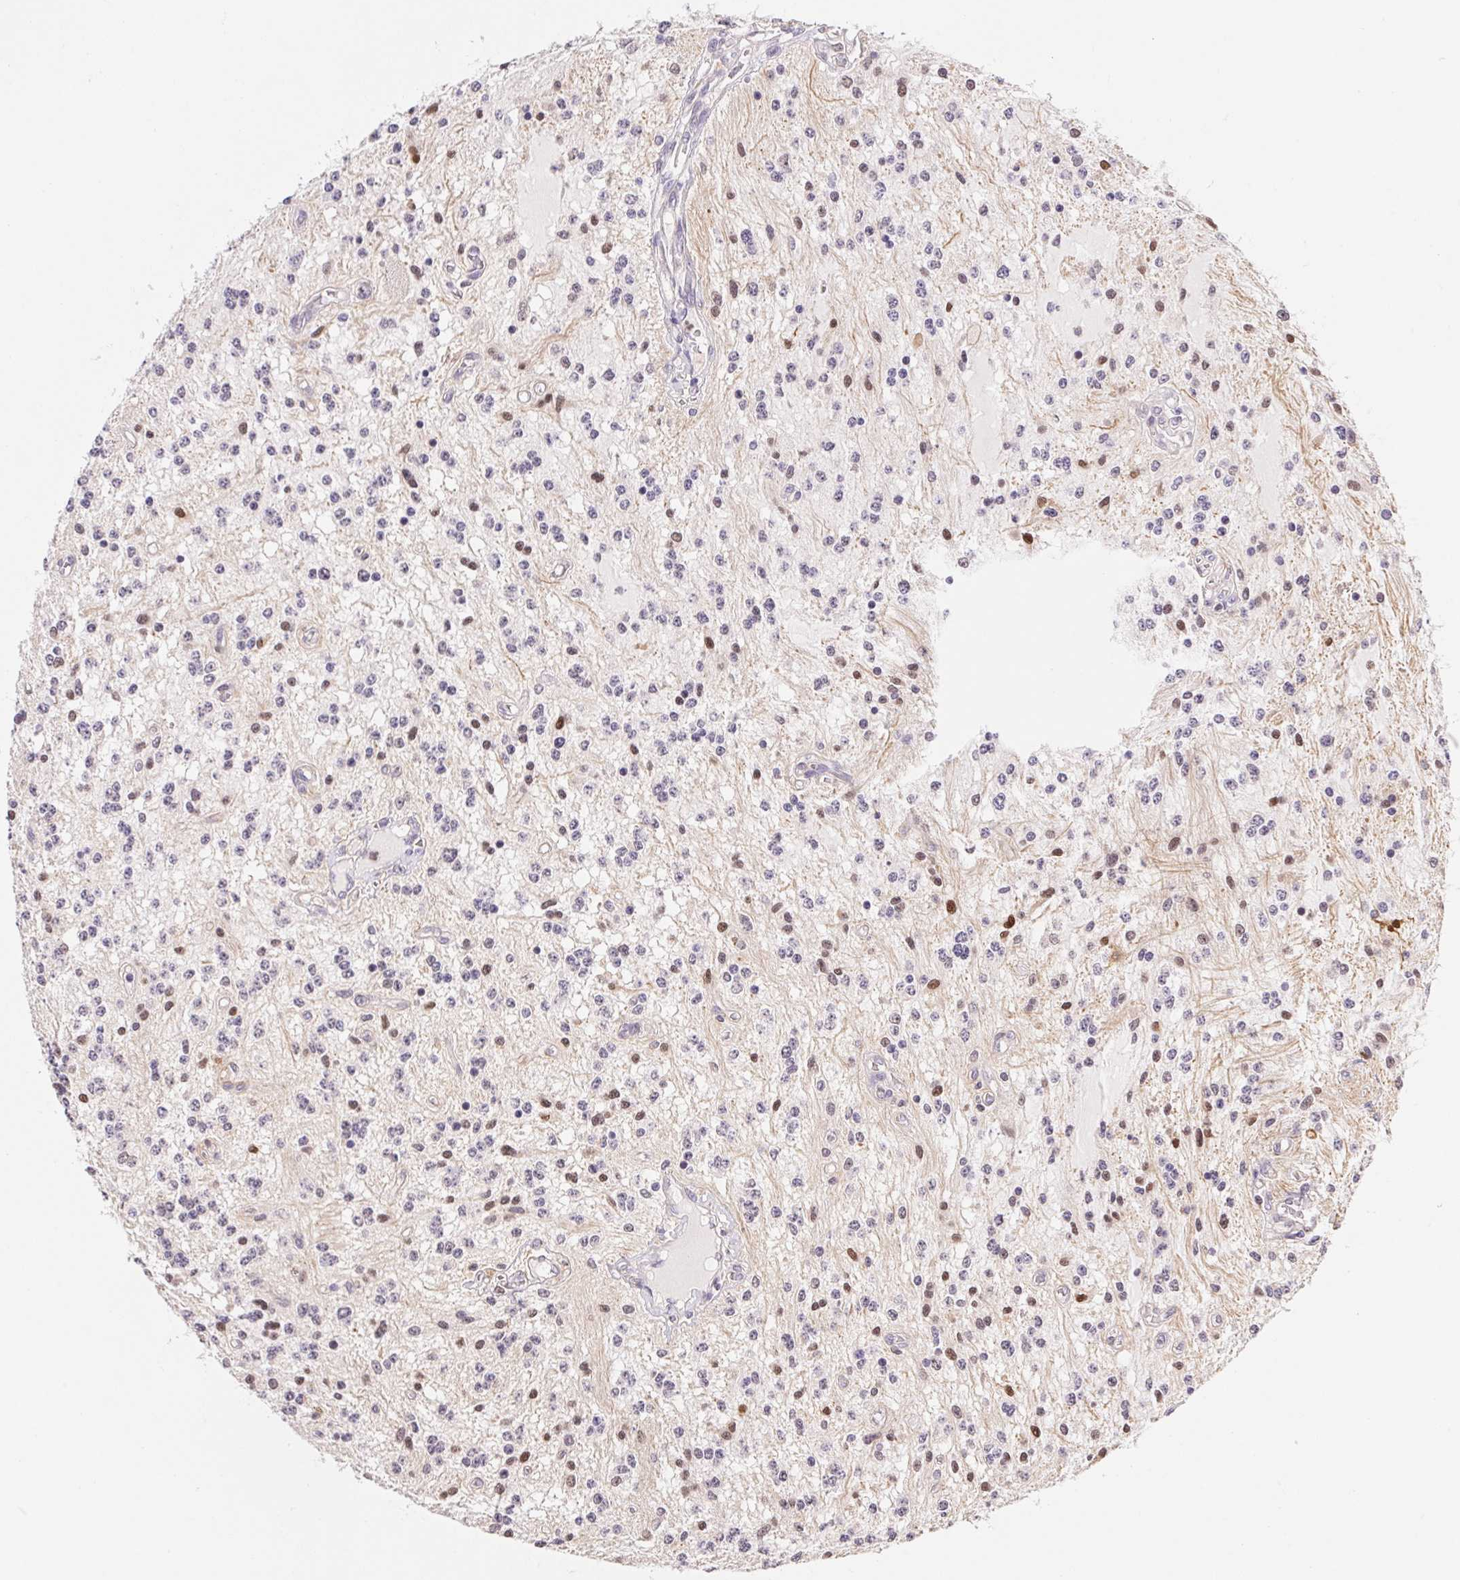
{"staining": {"intensity": "weak", "quantity": "<25%", "location": "nuclear"}, "tissue": "glioma", "cell_type": "Tumor cells", "image_type": "cancer", "snomed": [{"axis": "morphology", "description": "Glioma, malignant, Low grade"}, {"axis": "topography", "description": "Cerebellum"}], "caption": "Immunohistochemistry of human glioma demonstrates no positivity in tumor cells.", "gene": "L3MBTL4", "patient": {"sex": "female", "age": 14}}